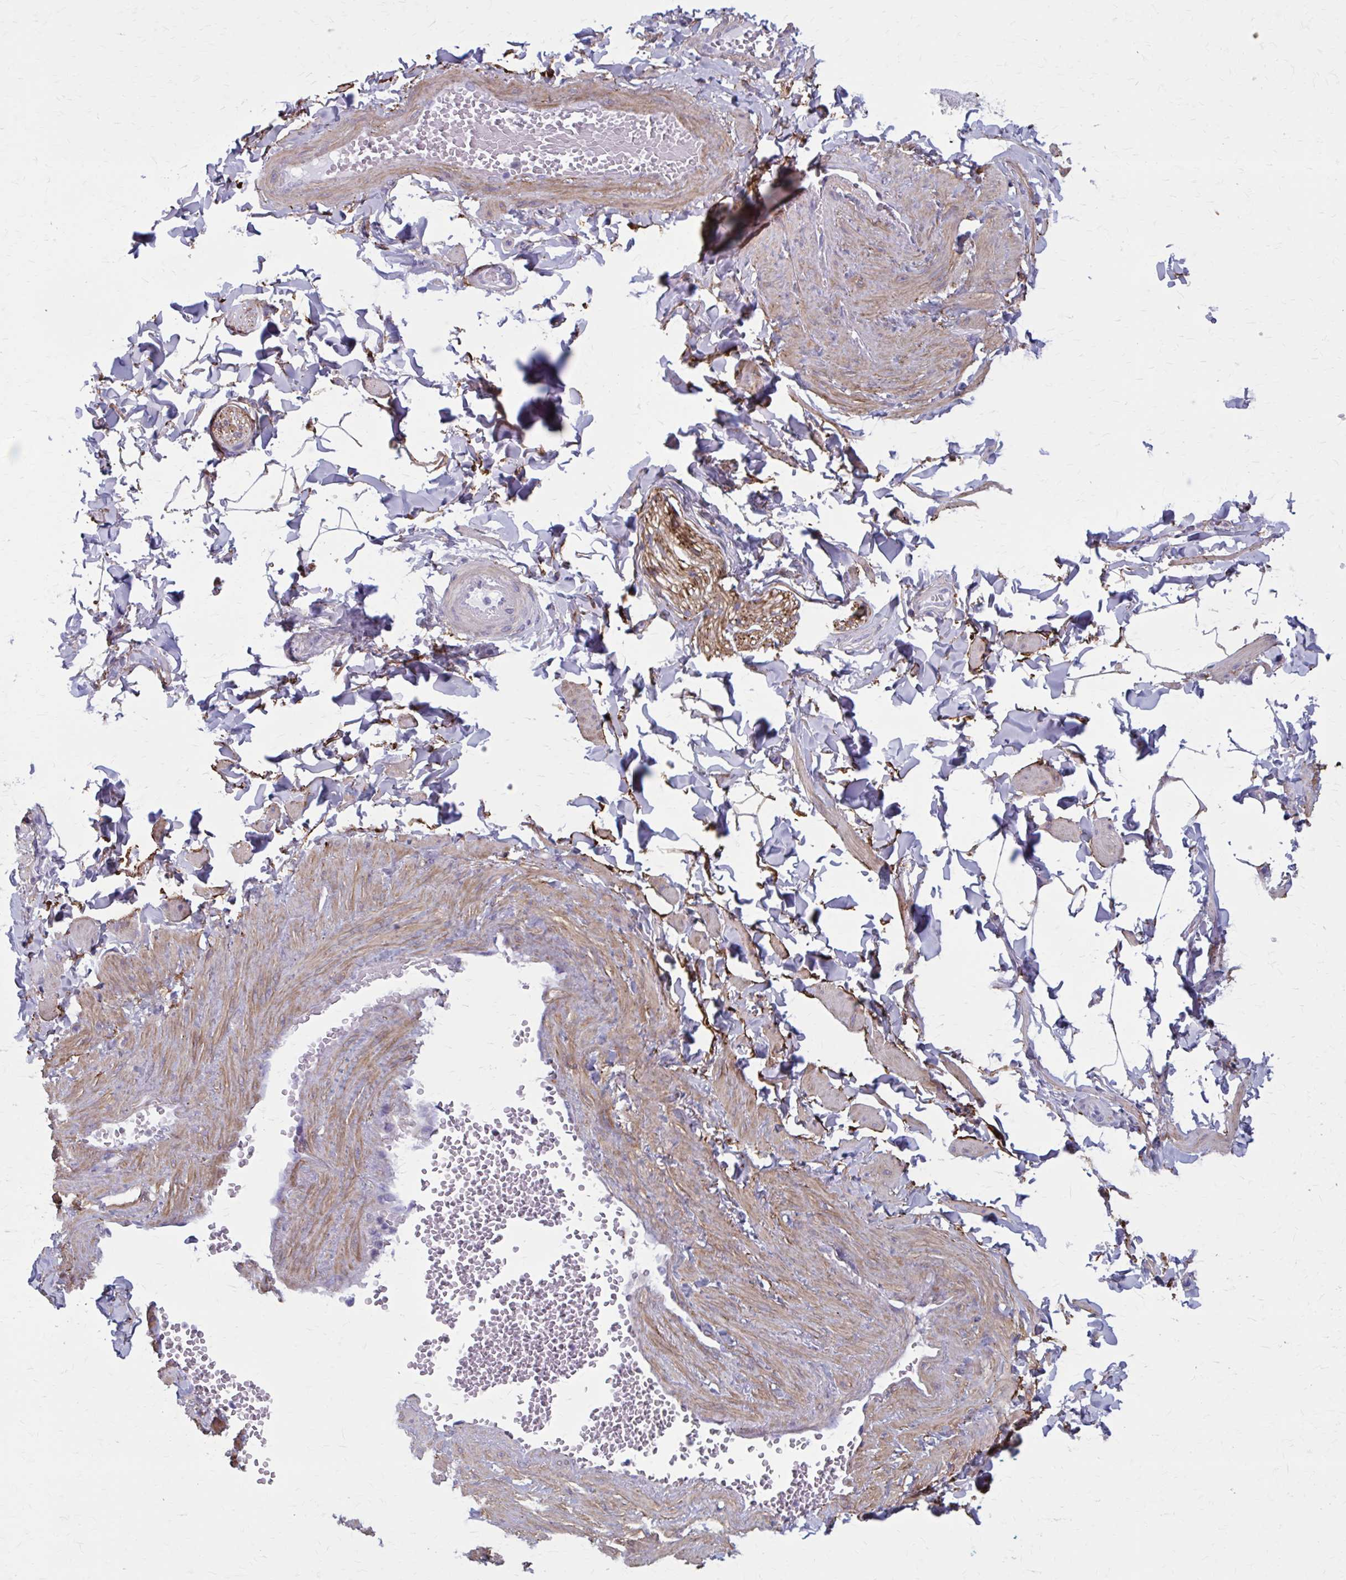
{"staining": {"intensity": "weak", "quantity": "25%-75%", "location": "cytoplasmic/membranous"}, "tissue": "adipose tissue", "cell_type": "Adipocytes", "image_type": "normal", "snomed": [{"axis": "morphology", "description": "Normal tissue, NOS"}, {"axis": "topography", "description": "Epididymis"}, {"axis": "topography", "description": "Peripheral nerve tissue"}], "caption": "This photomicrograph demonstrates unremarkable adipose tissue stained with immunohistochemistry (IHC) to label a protein in brown. The cytoplasmic/membranous of adipocytes show weak positivity for the protein. Nuclei are counter-stained blue.", "gene": "AKAP12", "patient": {"sex": "male", "age": 32}}